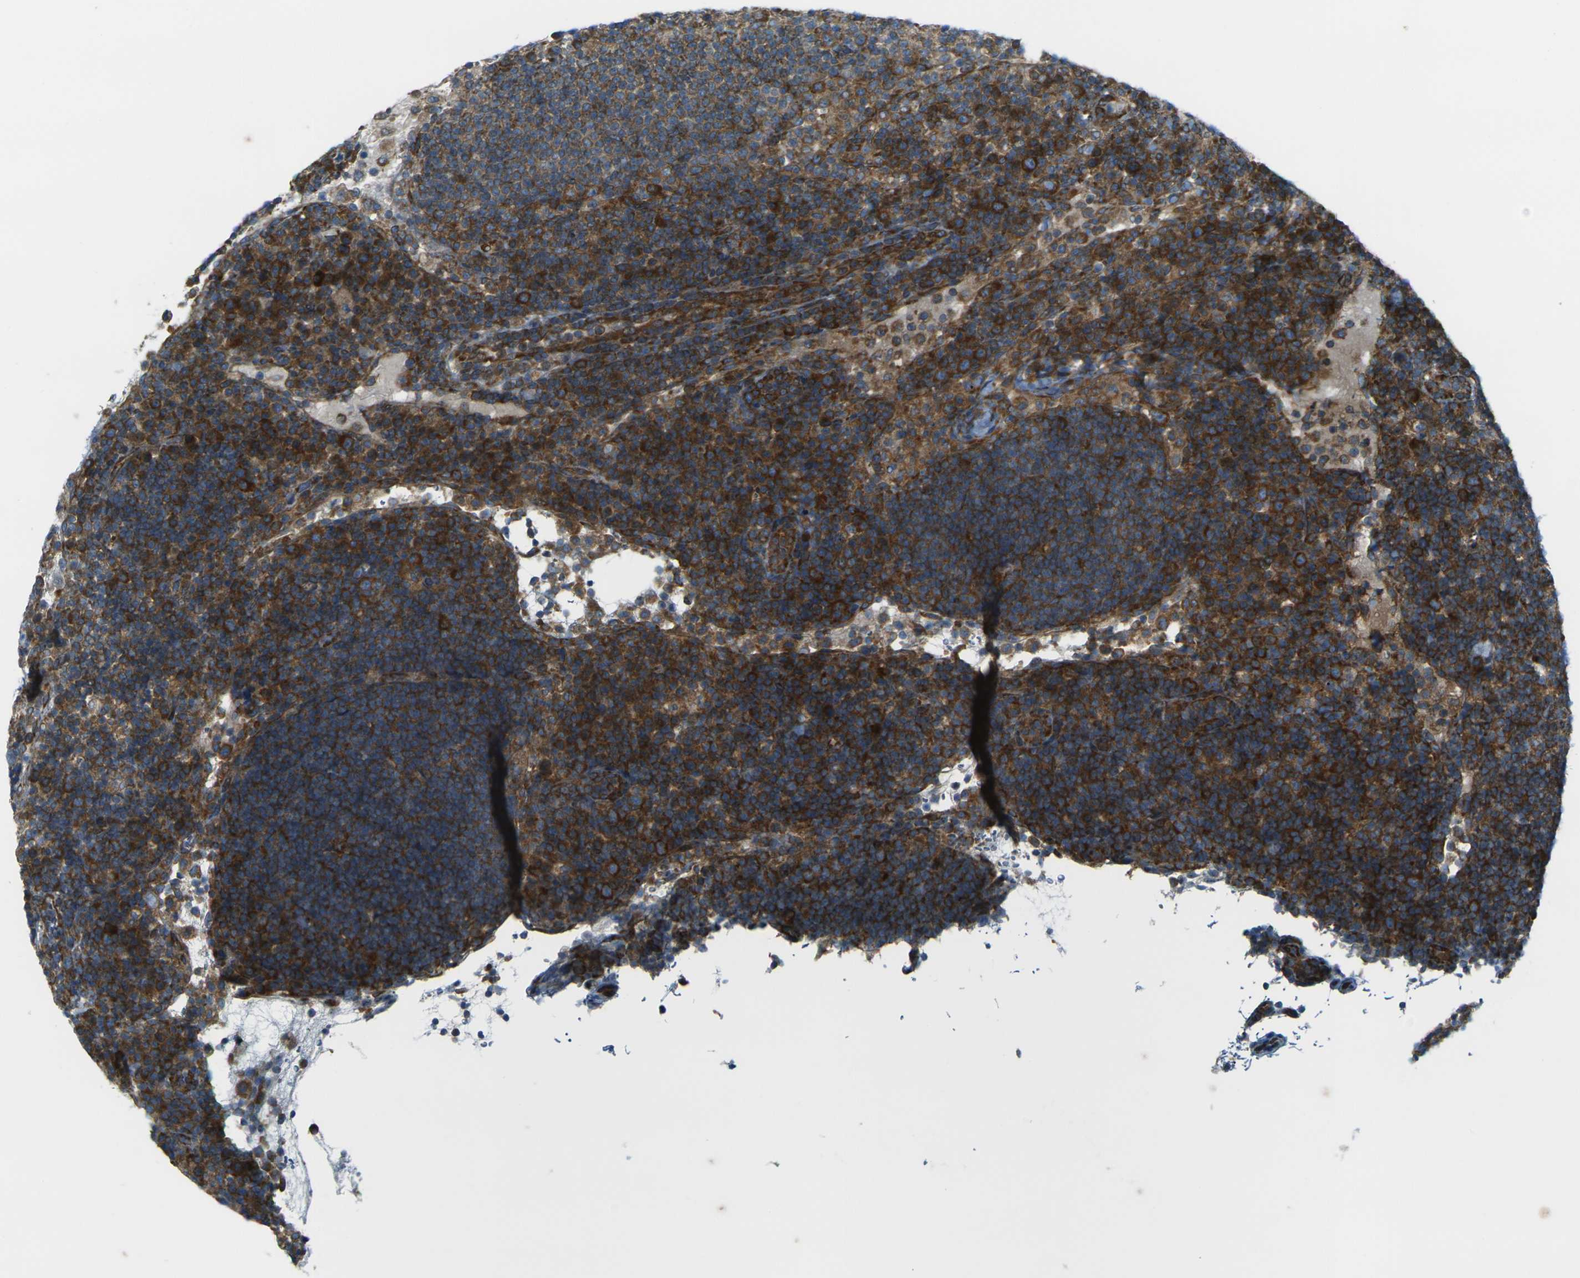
{"staining": {"intensity": "strong", "quantity": ">75%", "location": "cytoplasmic/membranous"}, "tissue": "lymph node", "cell_type": "Germinal center cells", "image_type": "normal", "snomed": [{"axis": "morphology", "description": "Normal tissue, NOS"}, {"axis": "topography", "description": "Lymph node"}], "caption": "Immunohistochemical staining of unremarkable lymph node shows strong cytoplasmic/membranous protein expression in about >75% of germinal center cells.", "gene": "CELSR2", "patient": {"sex": "female", "age": 53}}